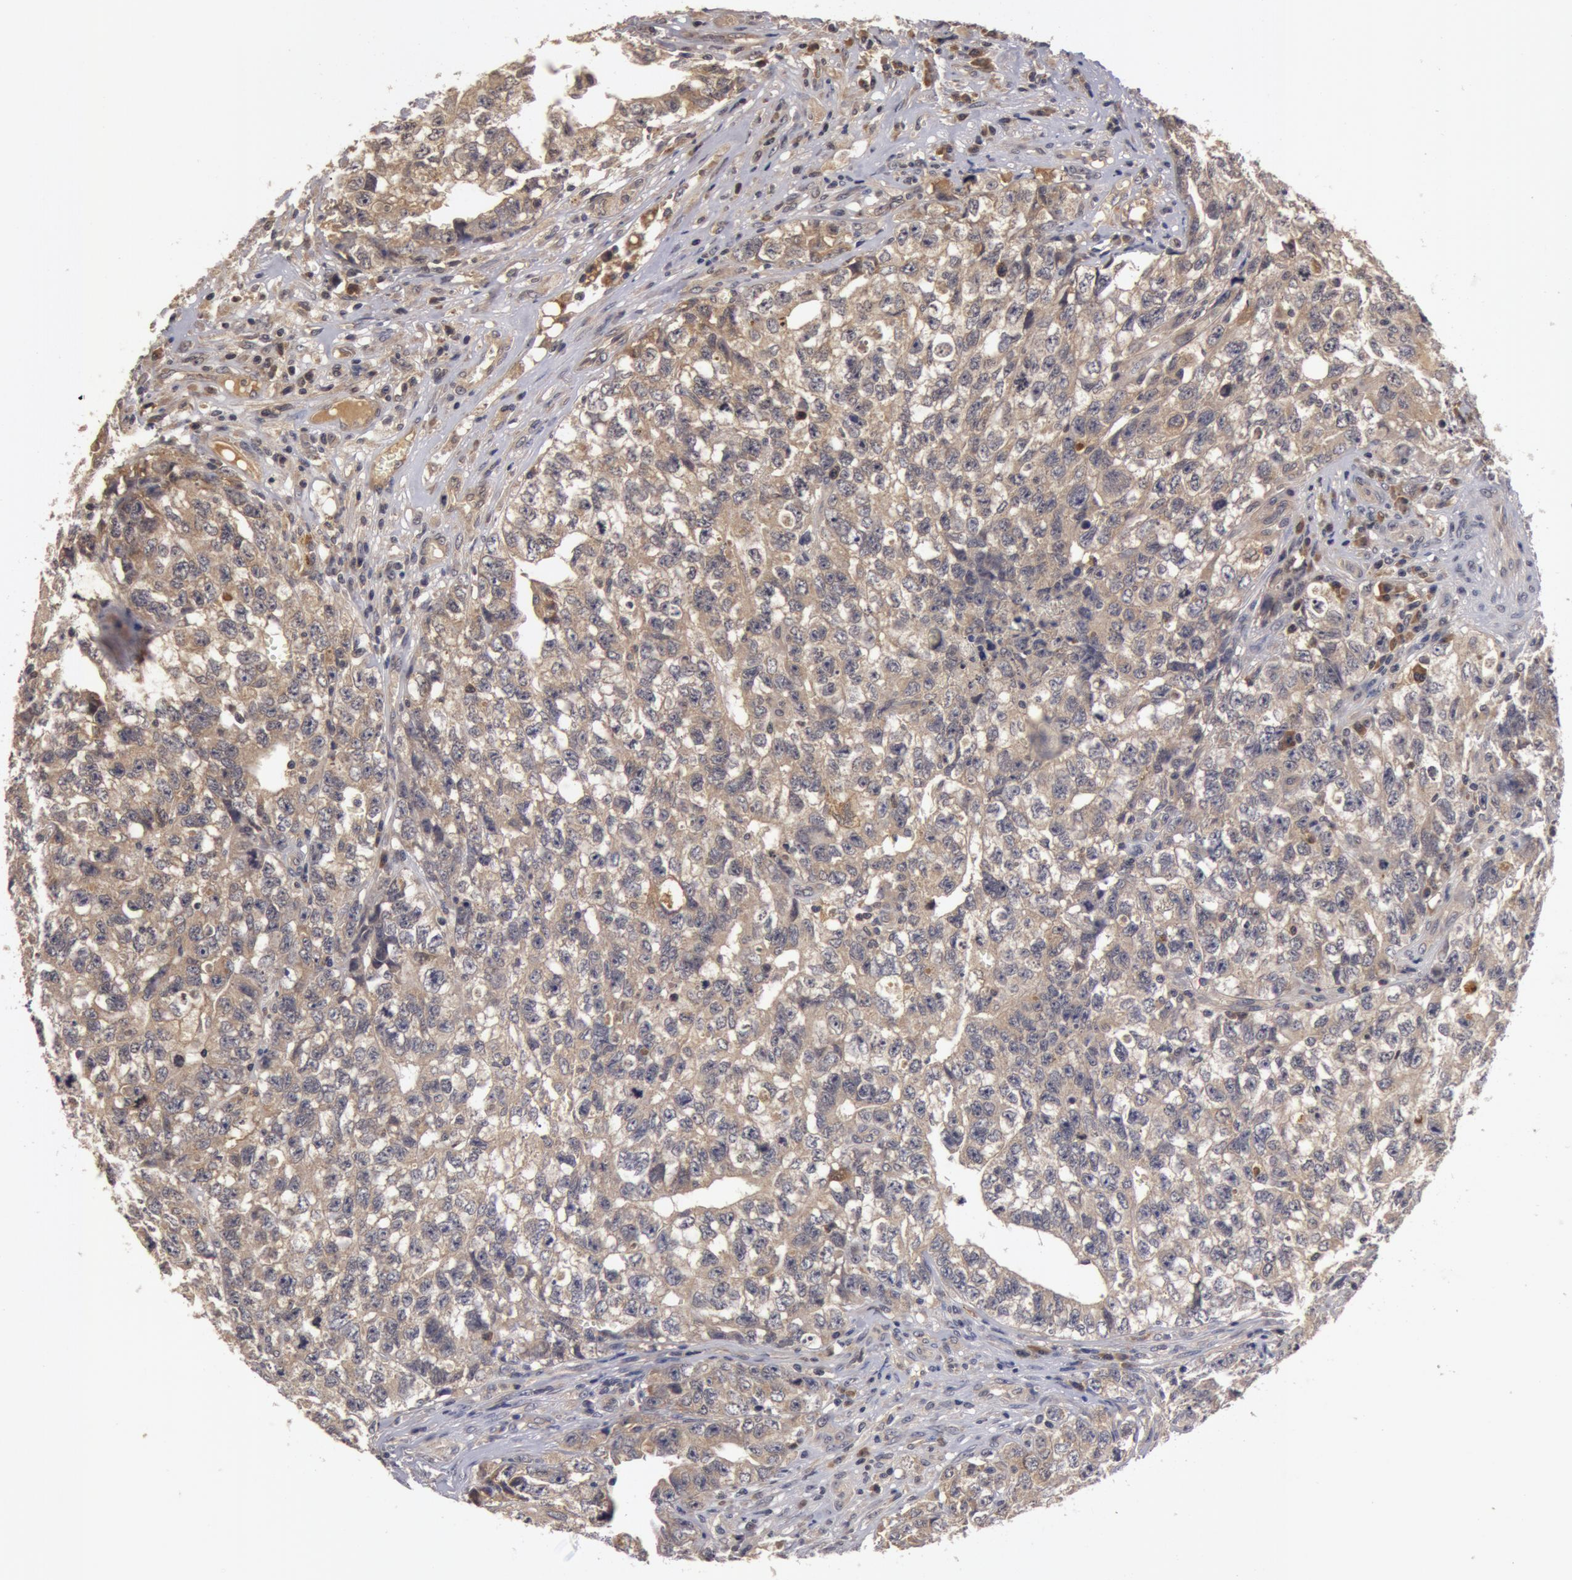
{"staining": {"intensity": "moderate", "quantity": ">75%", "location": "cytoplasmic/membranous"}, "tissue": "testis cancer", "cell_type": "Tumor cells", "image_type": "cancer", "snomed": [{"axis": "morphology", "description": "Carcinoma, Embryonal, NOS"}, {"axis": "topography", "description": "Testis"}], "caption": "A micrograph of human testis cancer (embryonal carcinoma) stained for a protein shows moderate cytoplasmic/membranous brown staining in tumor cells.", "gene": "BCHE", "patient": {"sex": "male", "age": 31}}